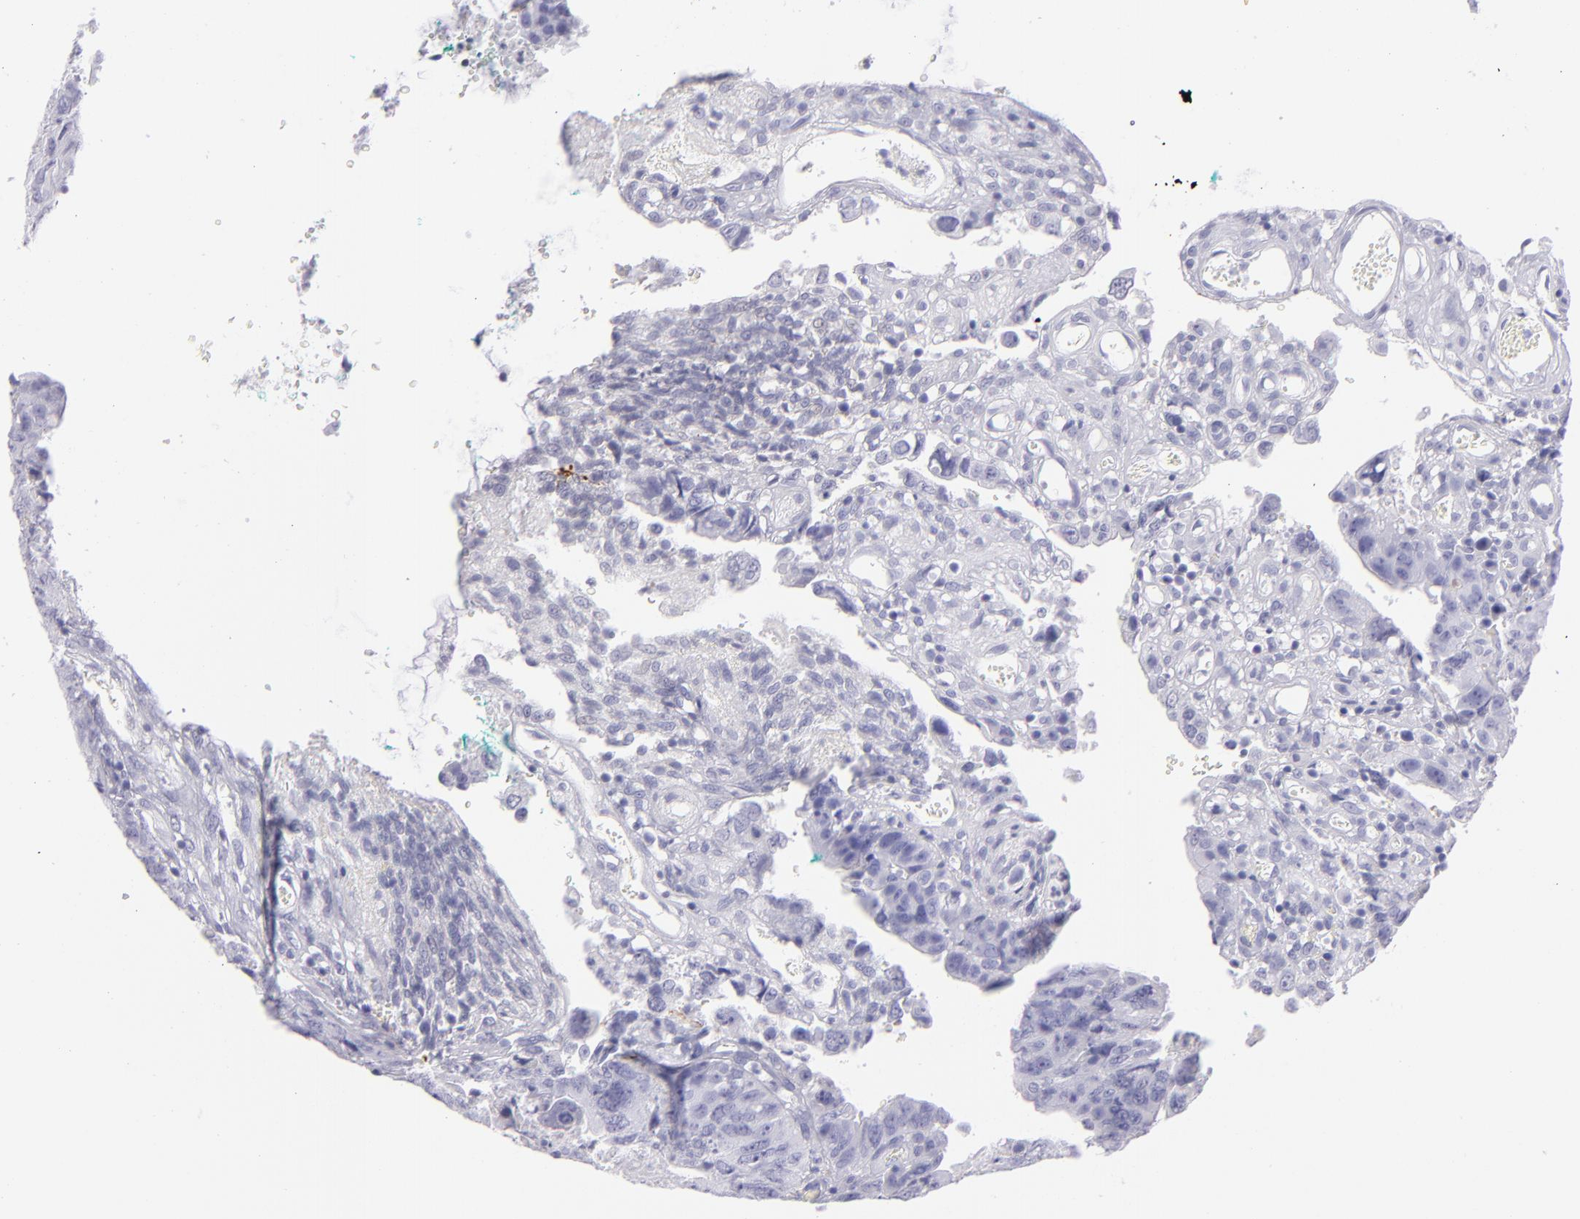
{"staining": {"intensity": "negative", "quantity": "none", "location": "none"}, "tissue": "colorectal cancer", "cell_type": "Tumor cells", "image_type": "cancer", "snomed": [{"axis": "morphology", "description": "Adenocarcinoma, NOS"}, {"axis": "topography", "description": "Rectum"}], "caption": "Colorectal cancer was stained to show a protein in brown. There is no significant staining in tumor cells. (IHC, brightfield microscopy, high magnification).", "gene": "PRPH", "patient": {"sex": "female", "age": 82}}